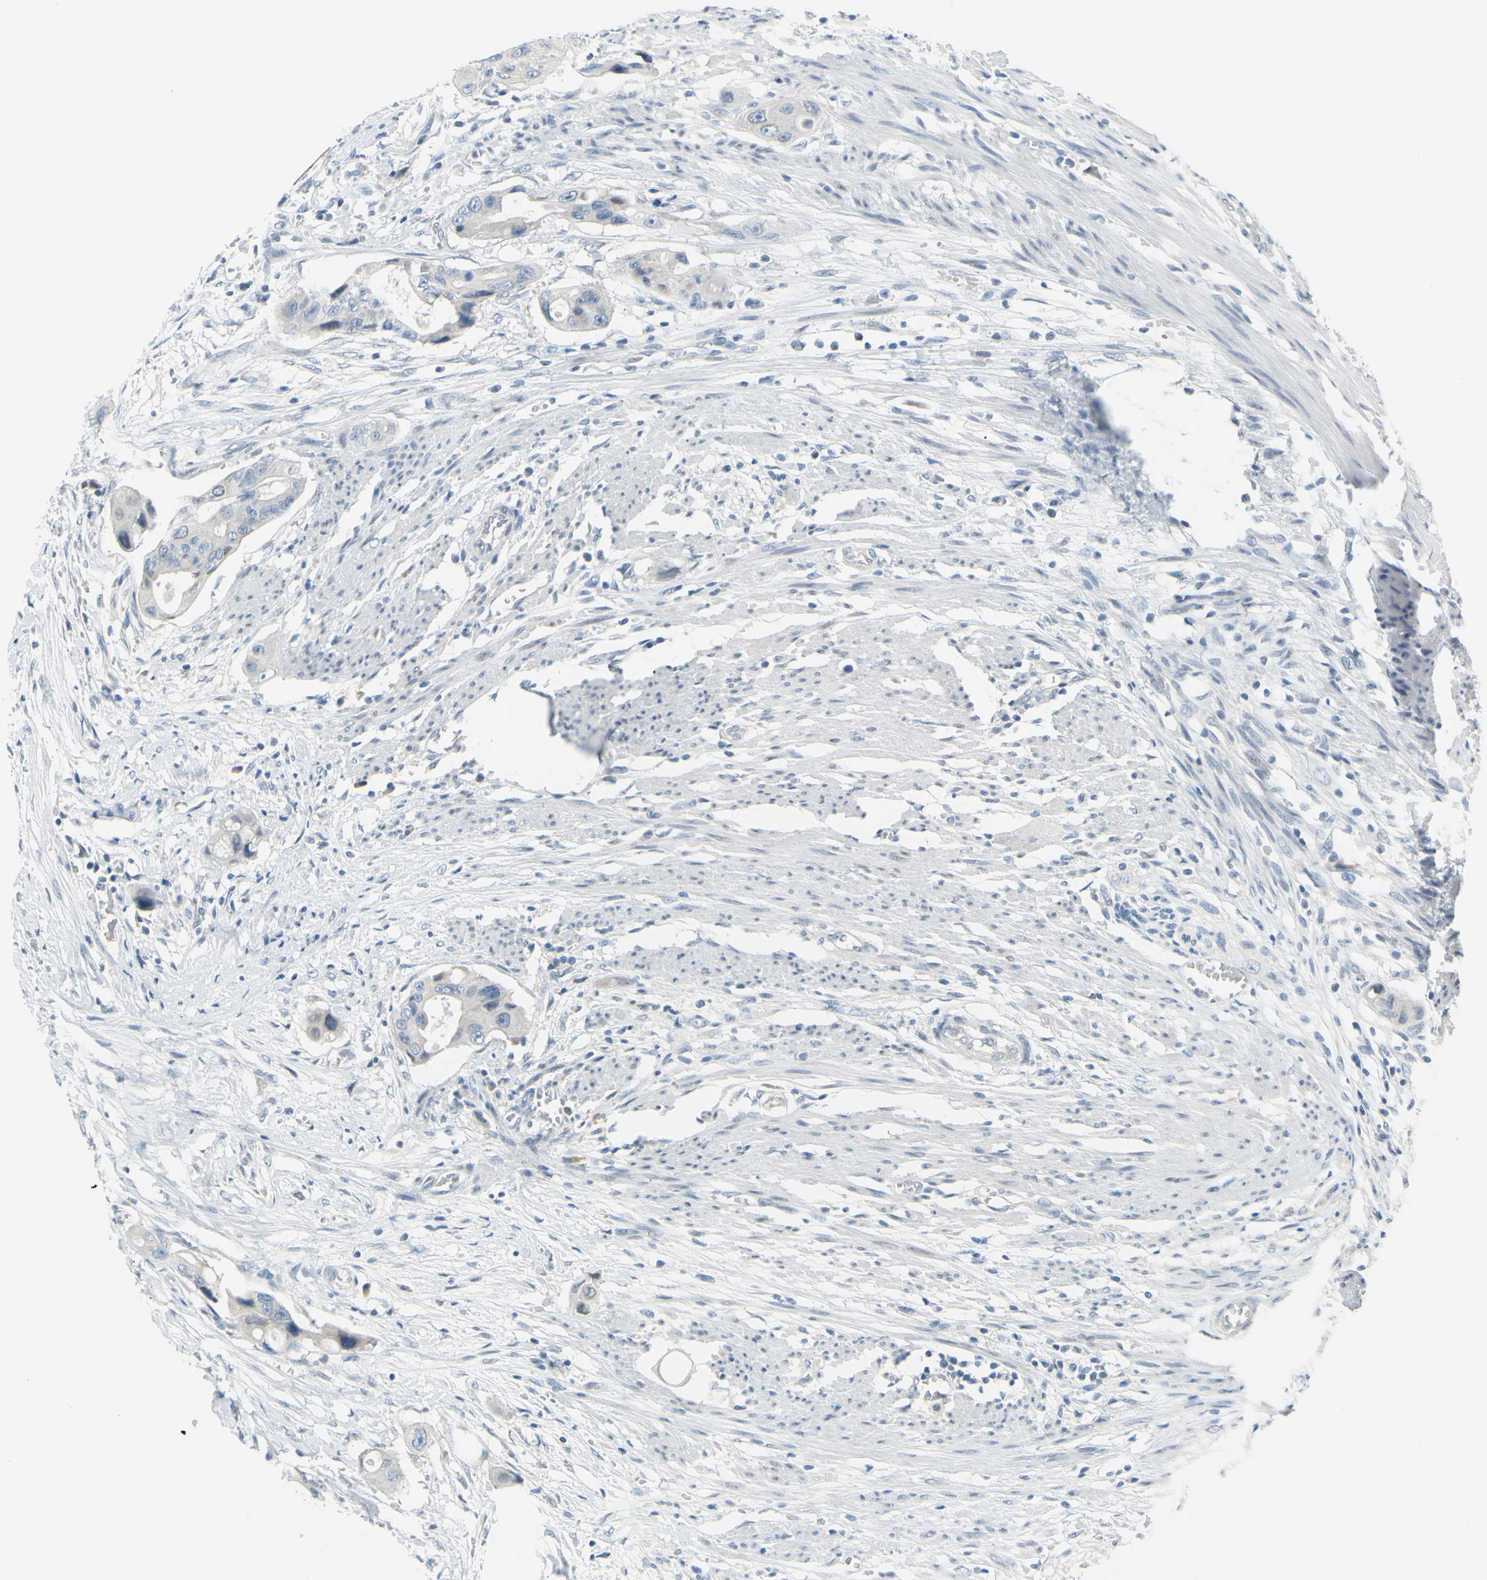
{"staining": {"intensity": "negative", "quantity": "none", "location": "none"}, "tissue": "colorectal cancer", "cell_type": "Tumor cells", "image_type": "cancer", "snomed": [{"axis": "morphology", "description": "Adenocarcinoma, NOS"}, {"axis": "topography", "description": "Colon"}], "caption": "Tumor cells are negative for brown protein staining in adenocarcinoma (colorectal). Brightfield microscopy of immunohistochemistry (IHC) stained with DAB (3,3'-diaminobenzidine) (brown) and hematoxylin (blue), captured at high magnification.", "gene": "DCT", "patient": {"sex": "female", "age": 57}}